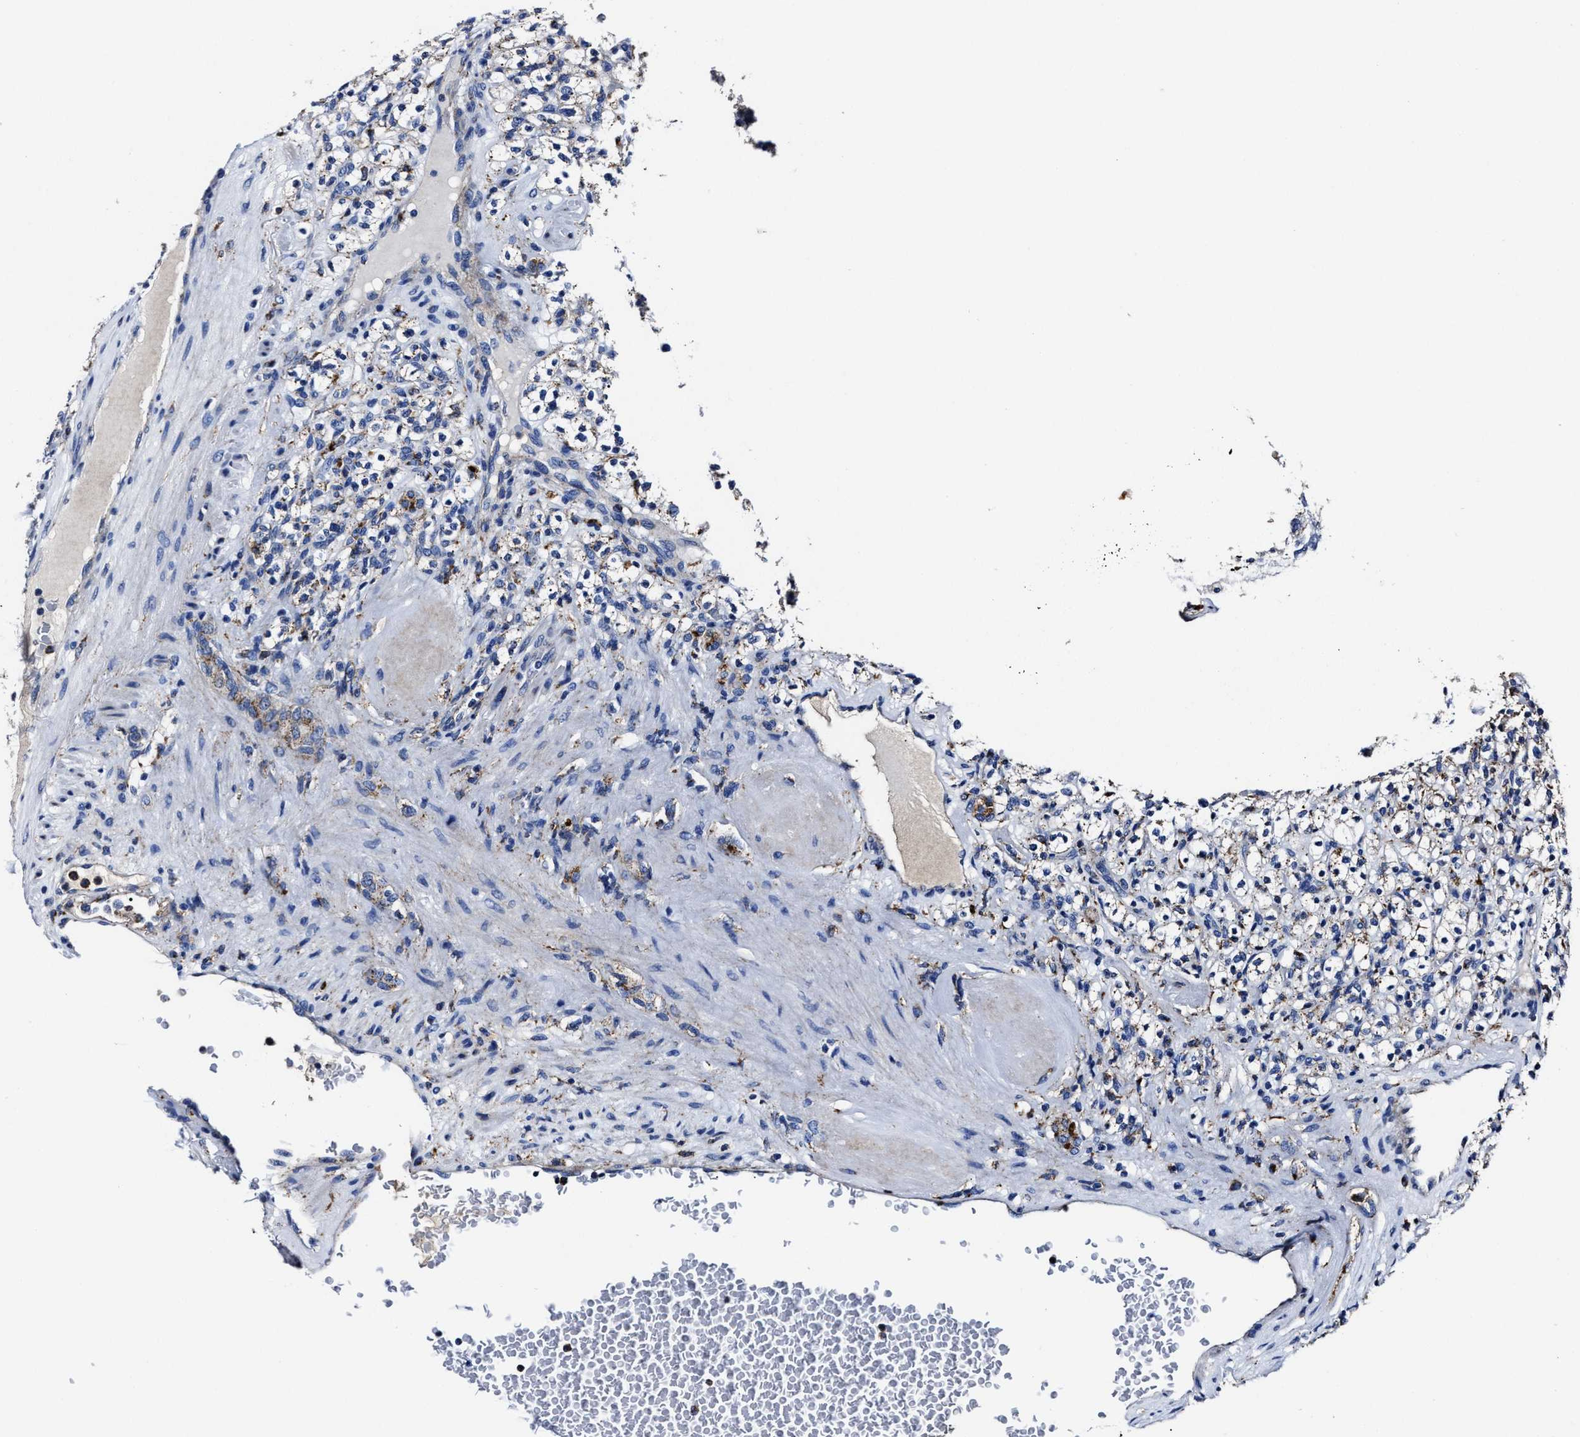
{"staining": {"intensity": "weak", "quantity": "25%-75%", "location": "cytoplasmic/membranous"}, "tissue": "renal cancer", "cell_type": "Tumor cells", "image_type": "cancer", "snomed": [{"axis": "morphology", "description": "Normal tissue, NOS"}, {"axis": "morphology", "description": "Adenocarcinoma, NOS"}, {"axis": "topography", "description": "Kidney"}], "caption": "A brown stain highlights weak cytoplasmic/membranous positivity of a protein in renal adenocarcinoma tumor cells.", "gene": "LAMTOR4", "patient": {"sex": "female", "age": 72}}